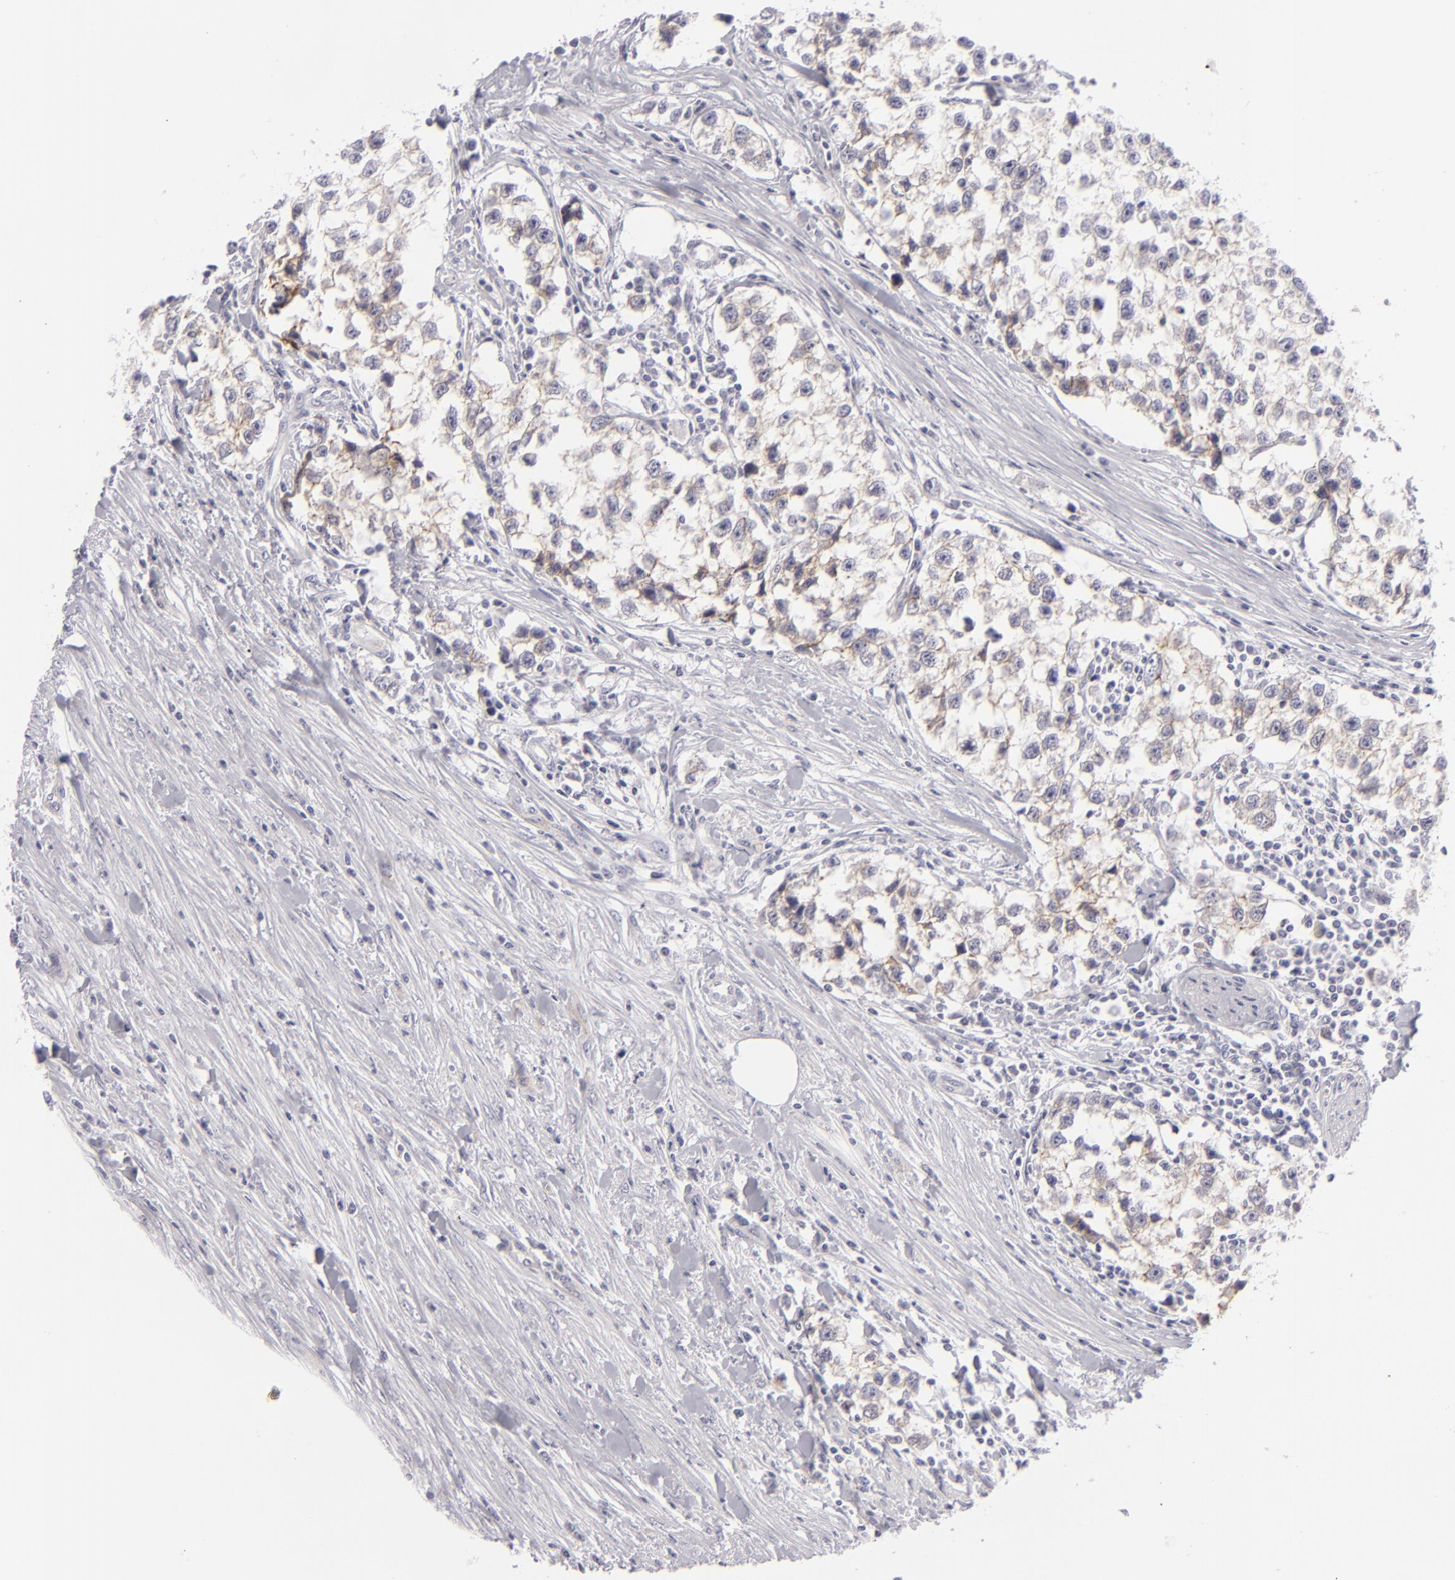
{"staining": {"intensity": "weak", "quantity": "<25%", "location": "cytoplasmic/membranous"}, "tissue": "testis cancer", "cell_type": "Tumor cells", "image_type": "cancer", "snomed": [{"axis": "morphology", "description": "Seminoma, NOS"}, {"axis": "morphology", "description": "Carcinoma, Embryonal, NOS"}, {"axis": "topography", "description": "Testis"}], "caption": "This is an immunohistochemistry image of testis cancer. There is no staining in tumor cells.", "gene": "JUP", "patient": {"sex": "male", "age": 30}}